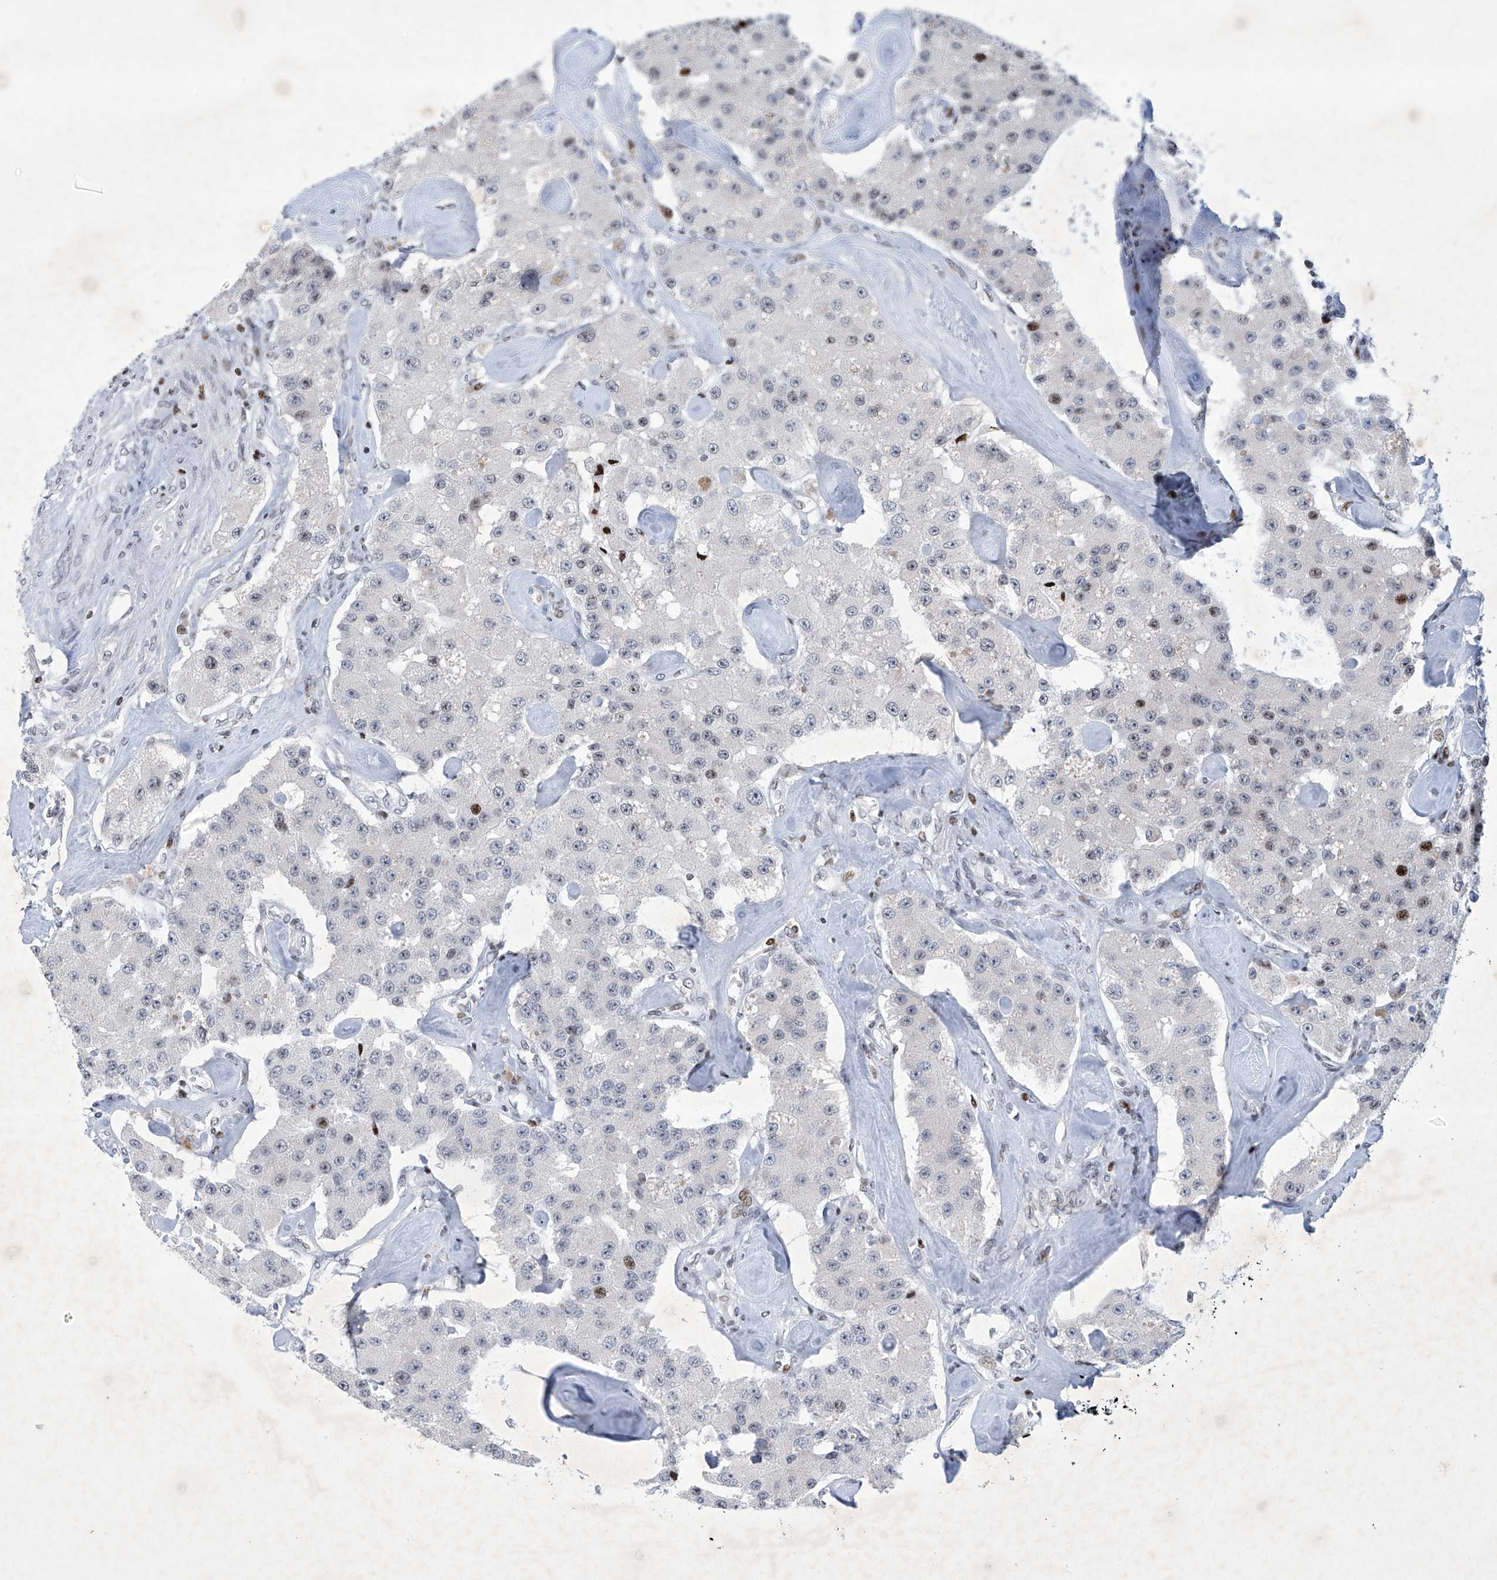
{"staining": {"intensity": "moderate", "quantity": "<25%", "location": "nuclear"}, "tissue": "carcinoid", "cell_type": "Tumor cells", "image_type": "cancer", "snomed": [{"axis": "morphology", "description": "Carcinoid, malignant, NOS"}, {"axis": "topography", "description": "Pancreas"}], "caption": "IHC photomicrograph of carcinoid stained for a protein (brown), which reveals low levels of moderate nuclear staining in approximately <25% of tumor cells.", "gene": "RFX7", "patient": {"sex": "male", "age": 41}}